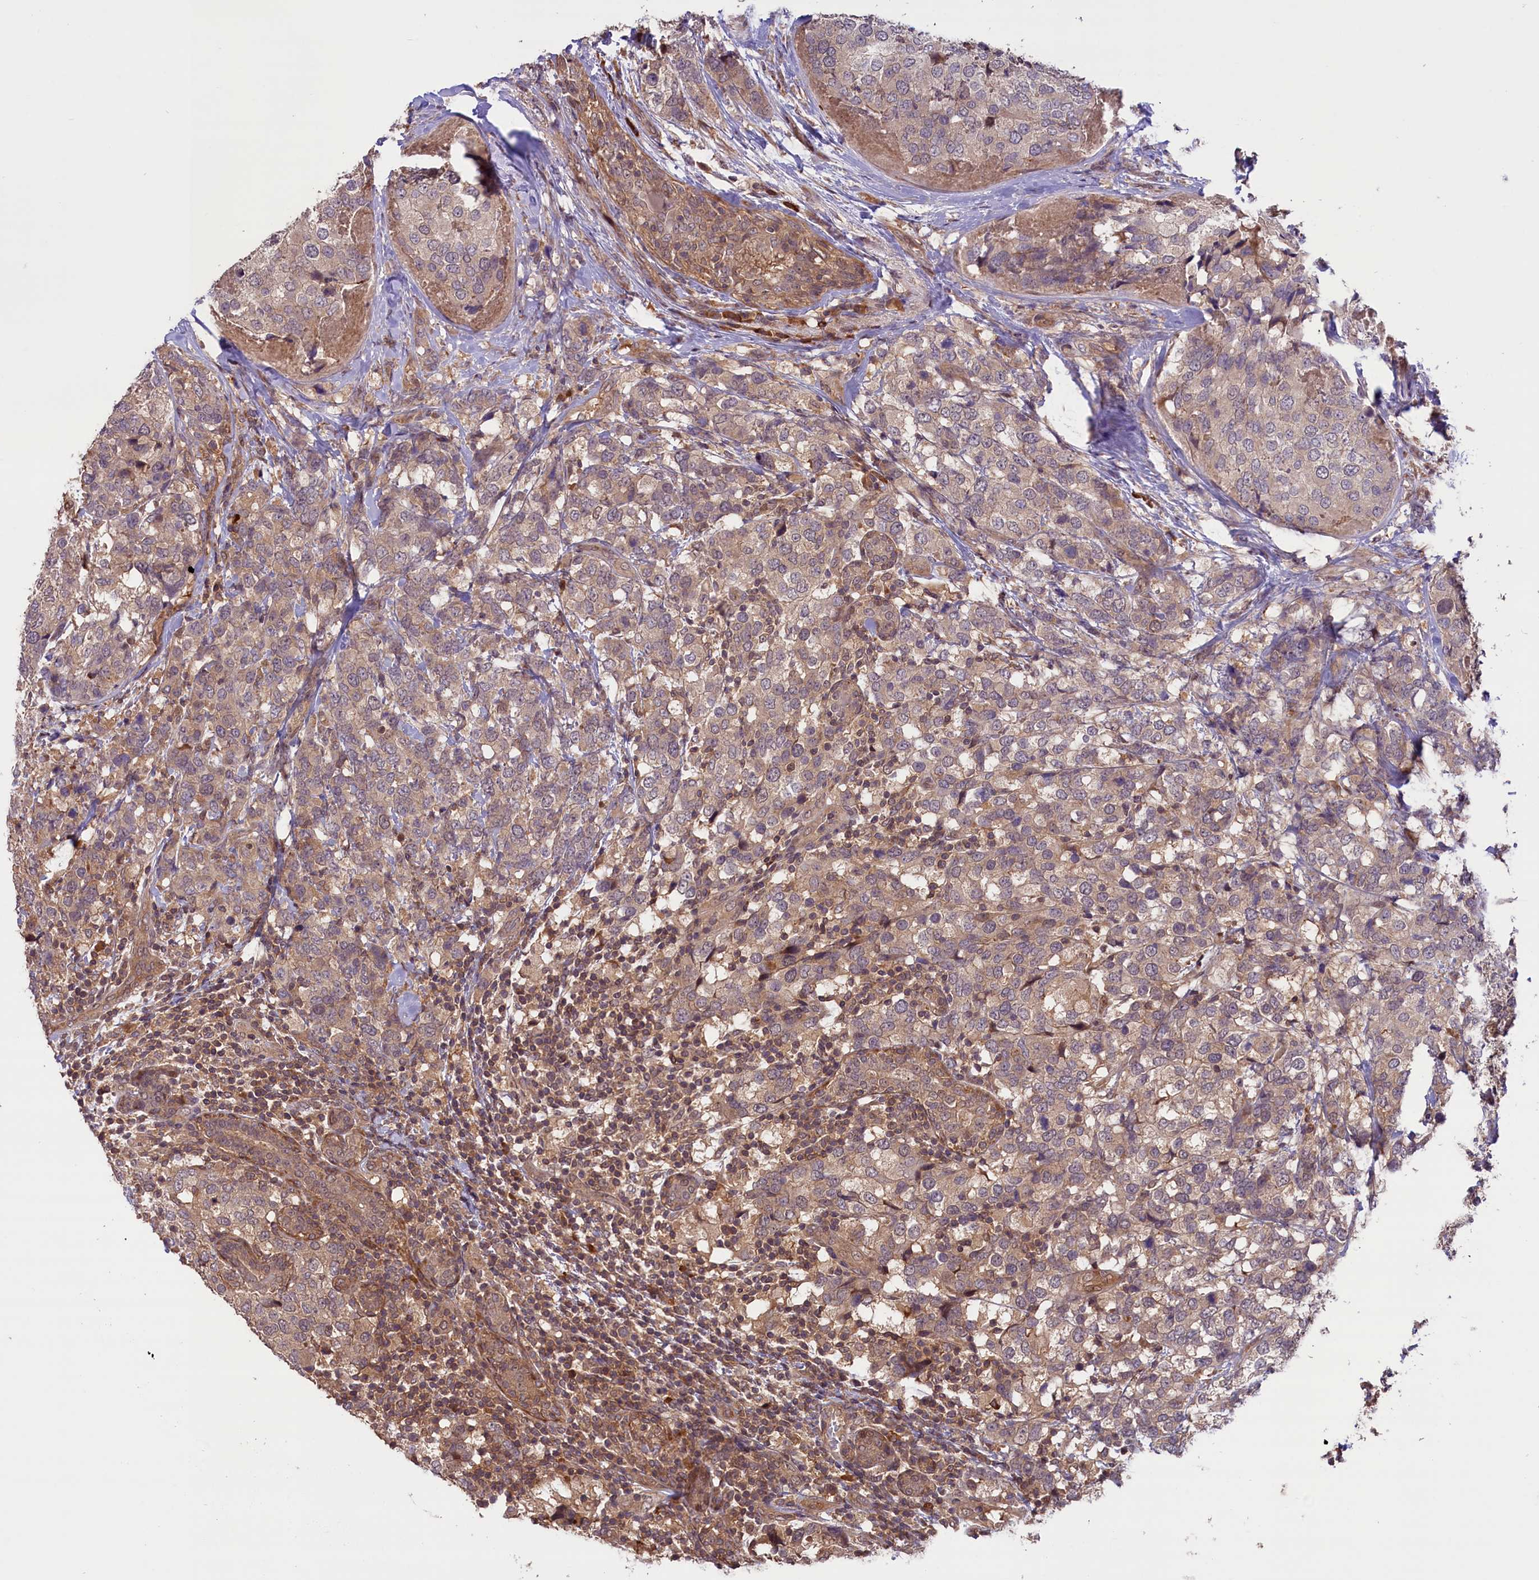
{"staining": {"intensity": "weak", "quantity": "25%-75%", "location": "cytoplasmic/membranous"}, "tissue": "breast cancer", "cell_type": "Tumor cells", "image_type": "cancer", "snomed": [{"axis": "morphology", "description": "Lobular carcinoma"}, {"axis": "topography", "description": "Breast"}], "caption": "Immunohistochemical staining of lobular carcinoma (breast) demonstrates low levels of weak cytoplasmic/membranous protein staining in about 25%-75% of tumor cells.", "gene": "RIC8A", "patient": {"sex": "female", "age": 59}}